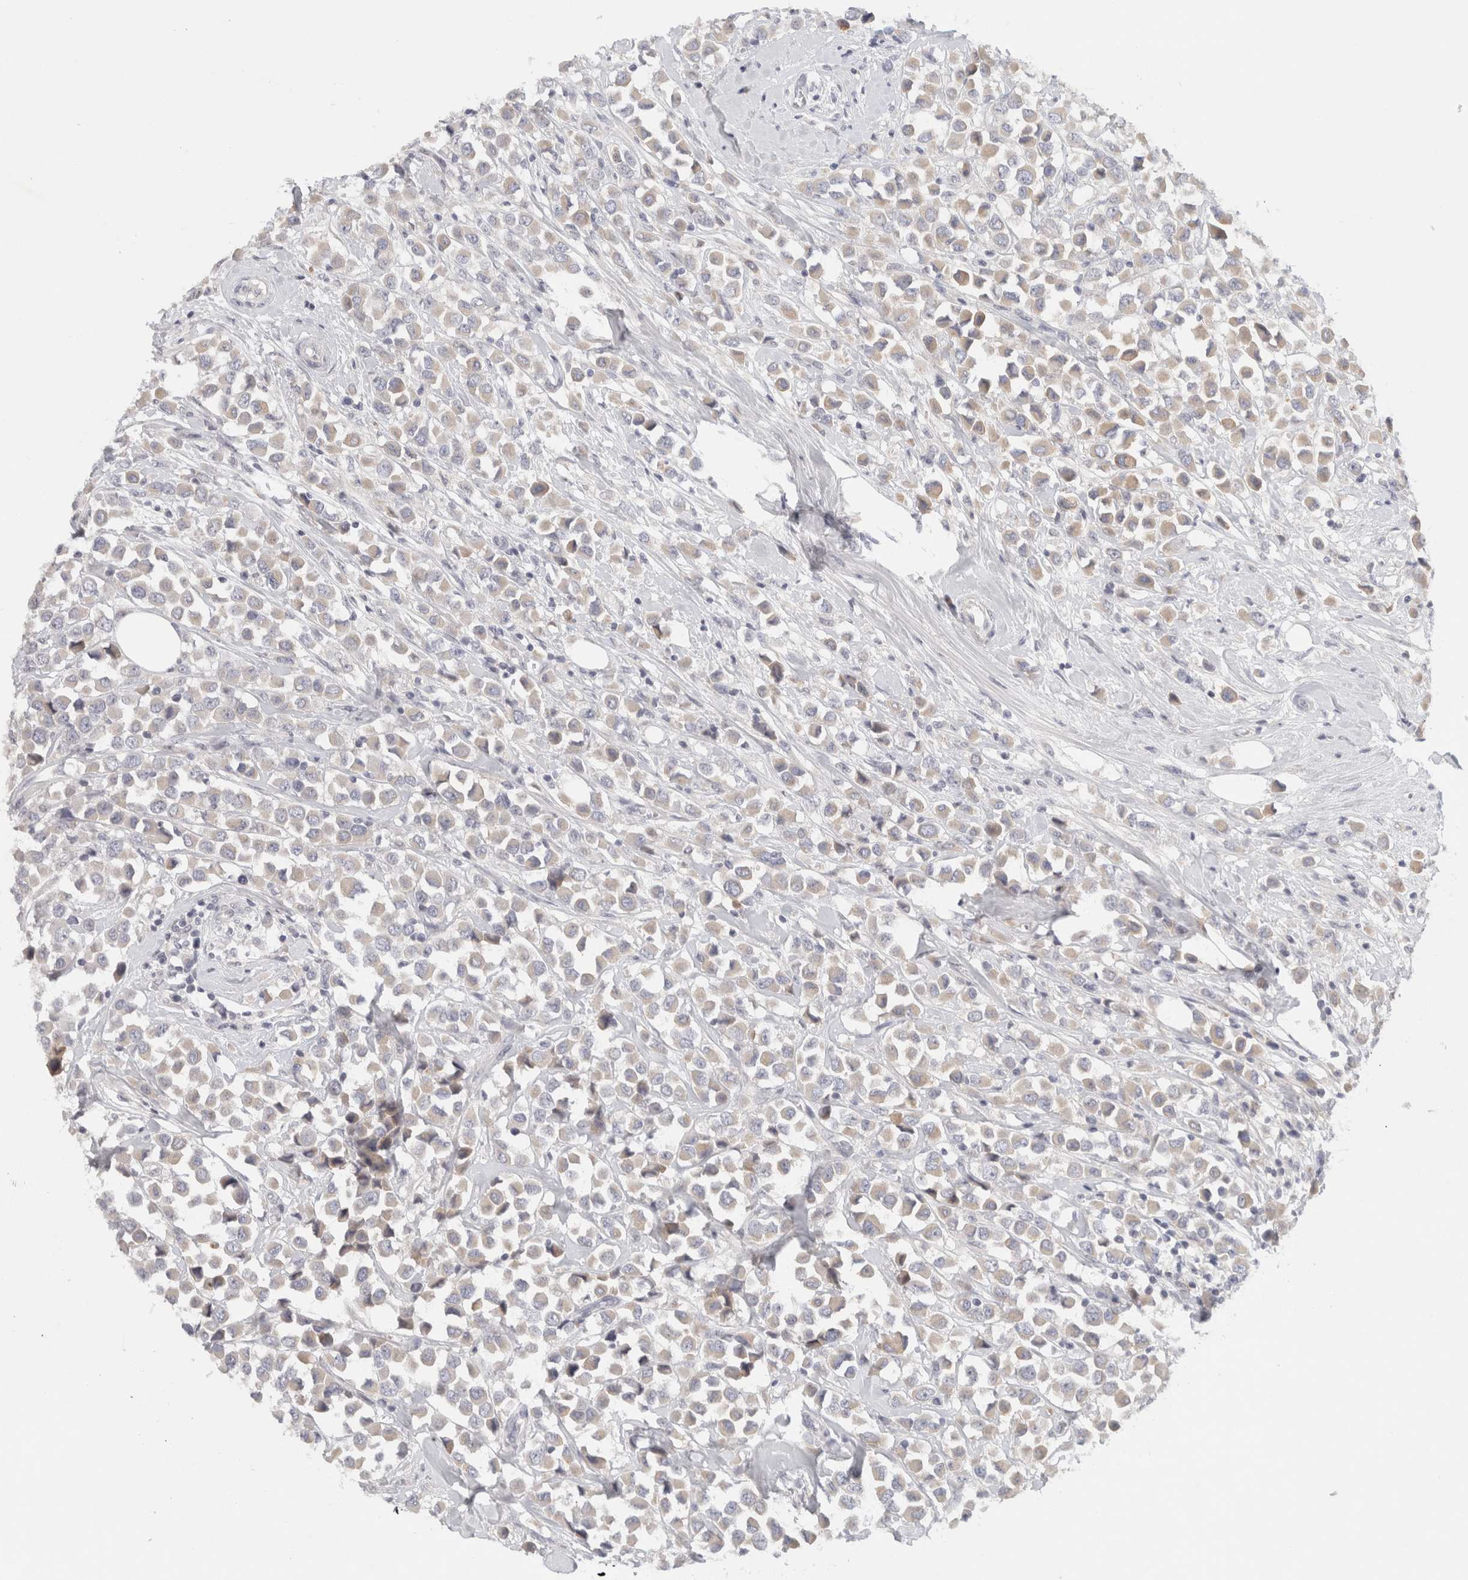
{"staining": {"intensity": "weak", "quantity": "<25%", "location": "cytoplasmic/membranous"}, "tissue": "breast cancer", "cell_type": "Tumor cells", "image_type": "cancer", "snomed": [{"axis": "morphology", "description": "Duct carcinoma"}, {"axis": "topography", "description": "Breast"}], "caption": "Immunohistochemical staining of human breast cancer (invasive ductal carcinoma) demonstrates no significant staining in tumor cells.", "gene": "STK31", "patient": {"sex": "female", "age": 61}}